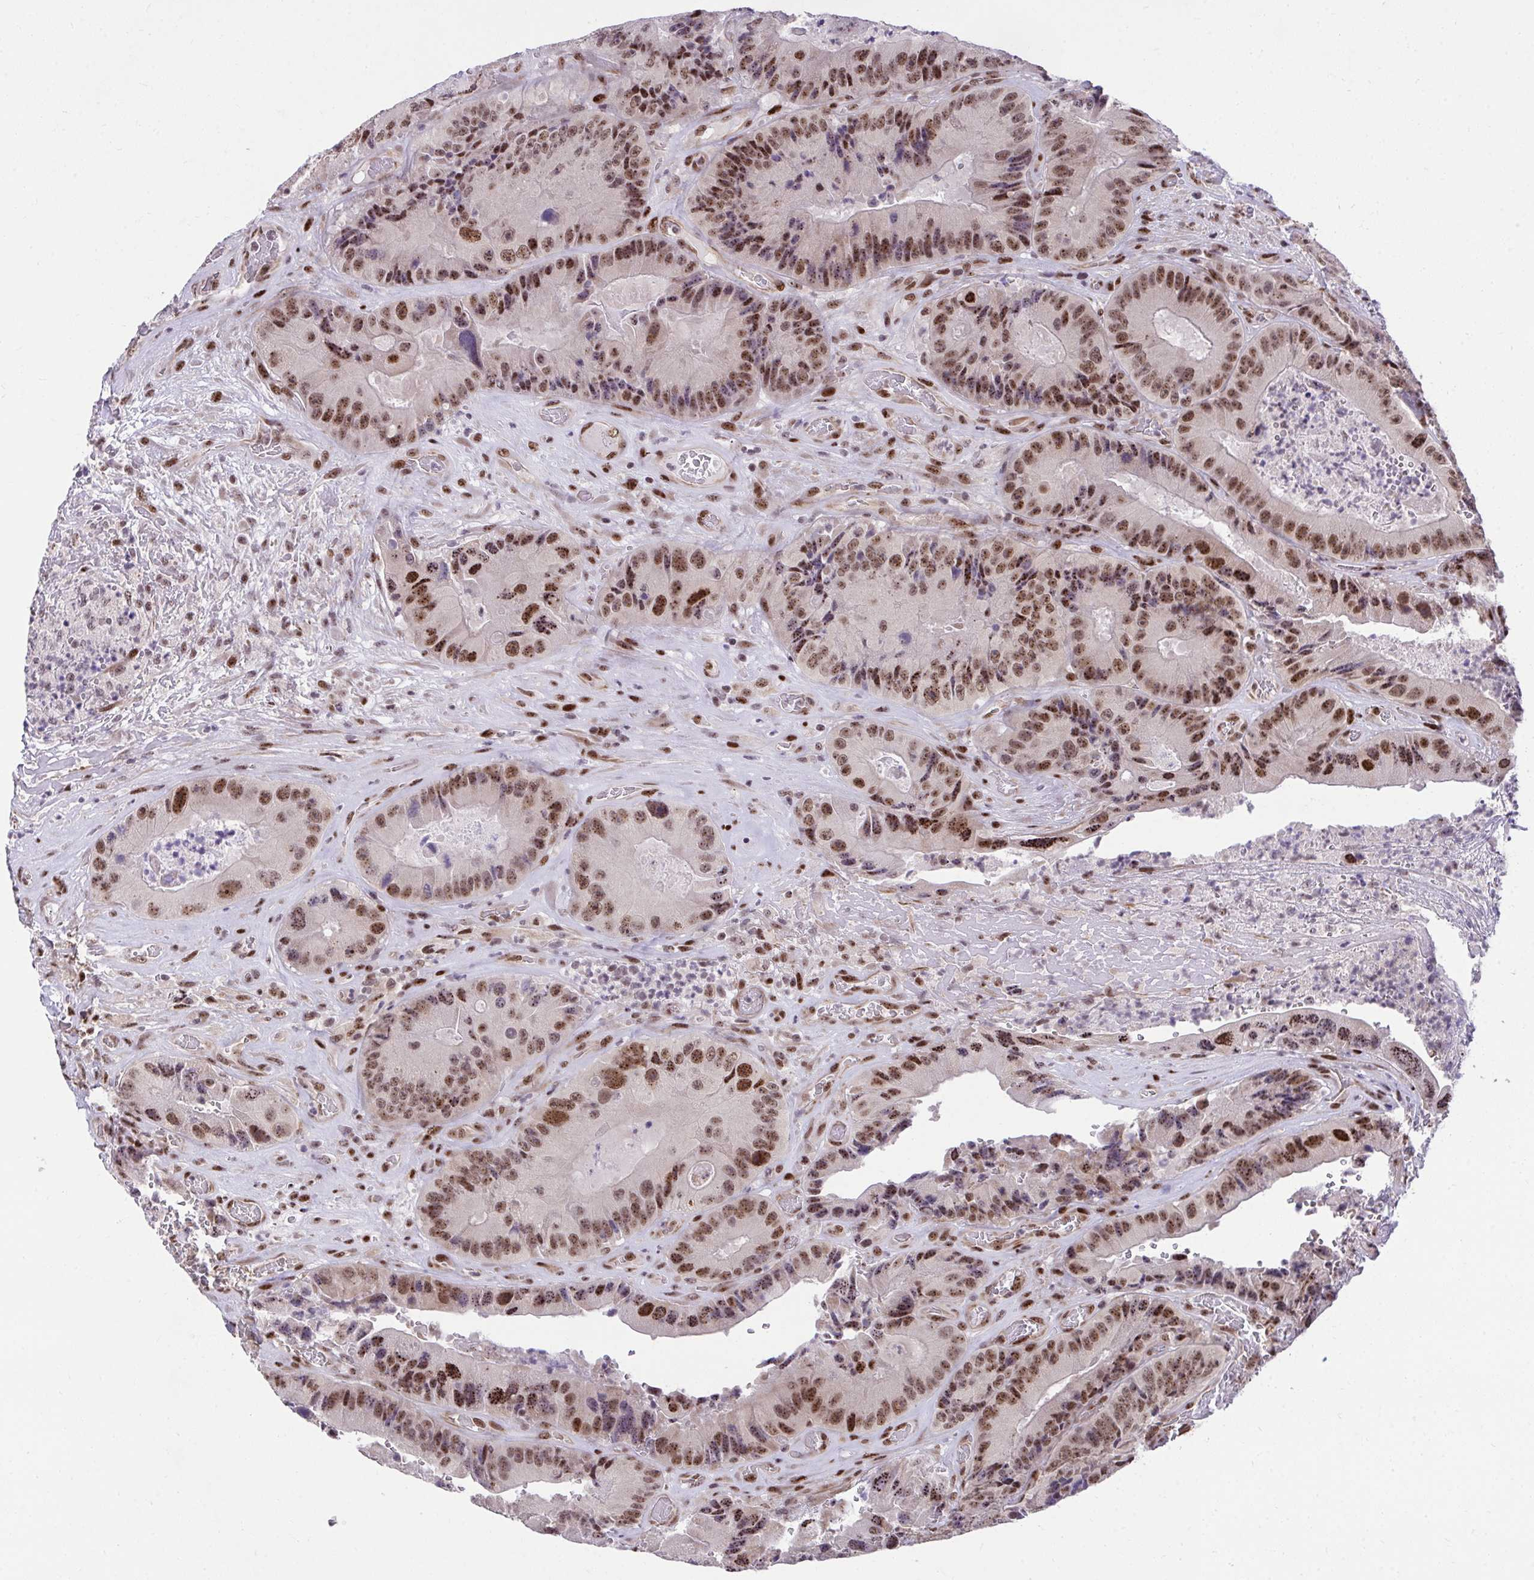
{"staining": {"intensity": "moderate", "quantity": ">75%", "location": "nuclear"}, "tissue": "colorectal cancer", "cell_type": "Tumor cells", "image_type": "cancer", "snomed": [{"axis": "morphology", "description": "Adenocarcinoma, NOS"}, {"axis": "topography", "description": "Colon"}], "caption": "IHC histopathology image of neoplastic tissue: human colorectal cancer (adenocarcinoma) stained using immunohistochemistry (IHC) exhibits medium levels of moderate protein expression localized specifically in the nuclear of tumor cells, appearing as a nuclear brown color.", "gene": "HOXA4", "patient": {"sex": "female", "age": 86}}